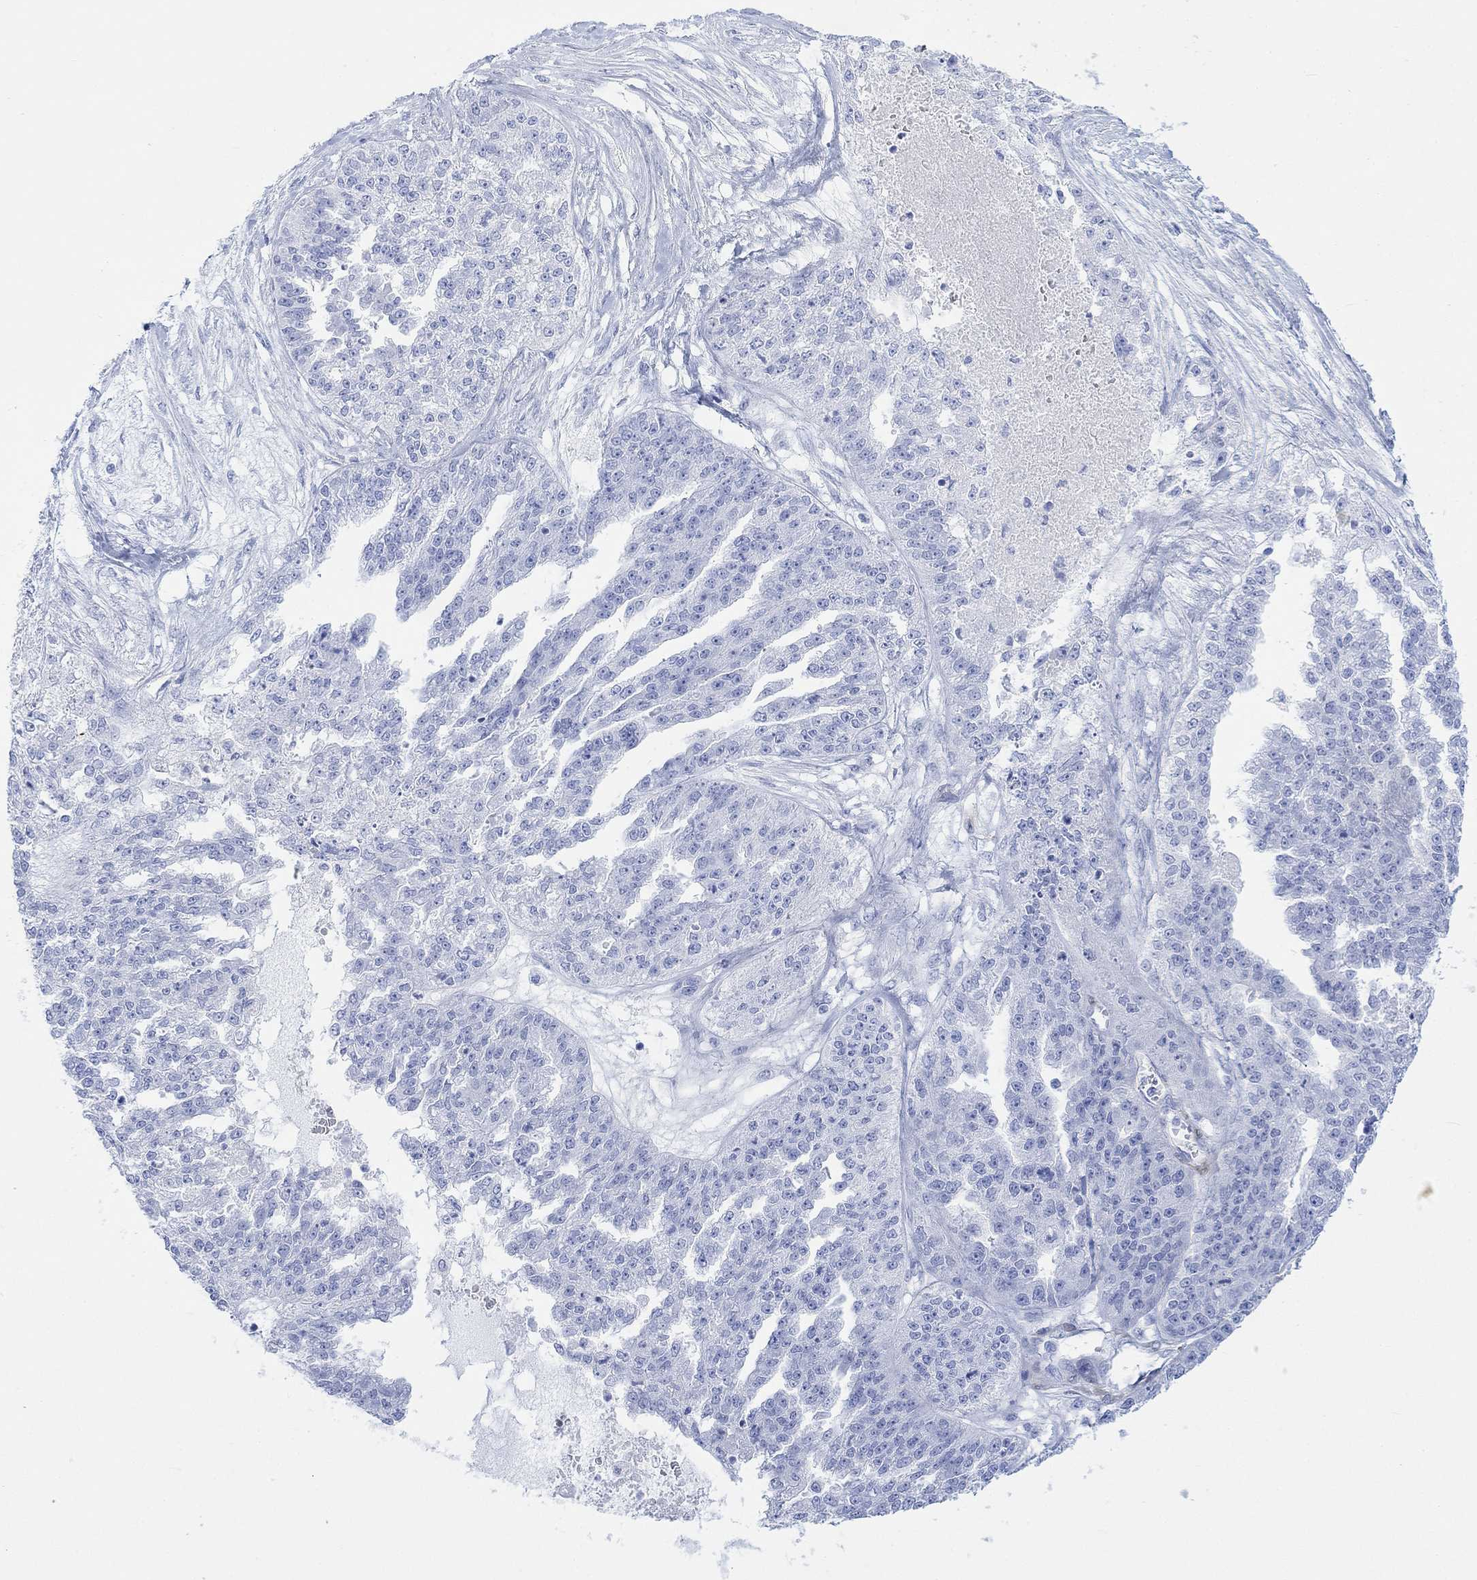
{"staining": {"intensity": "negative", "quantity": "none", "location": "none"}, "tissue": "ovarian cancer", "cell_type": "Tumor cells", "image_type": "cancer", "snomed": [{"axis": "morphology", "description": "Cystadenocarcinoma, serous, NOS"}, {"axis": "topography", "description": "Ovary"}], "caption": "Histopathology image shows no significant protein staining in tumor cells of ovarian cancer.", "gene": "TPPP3", "patient": {"sex": "female", "age": 58}}